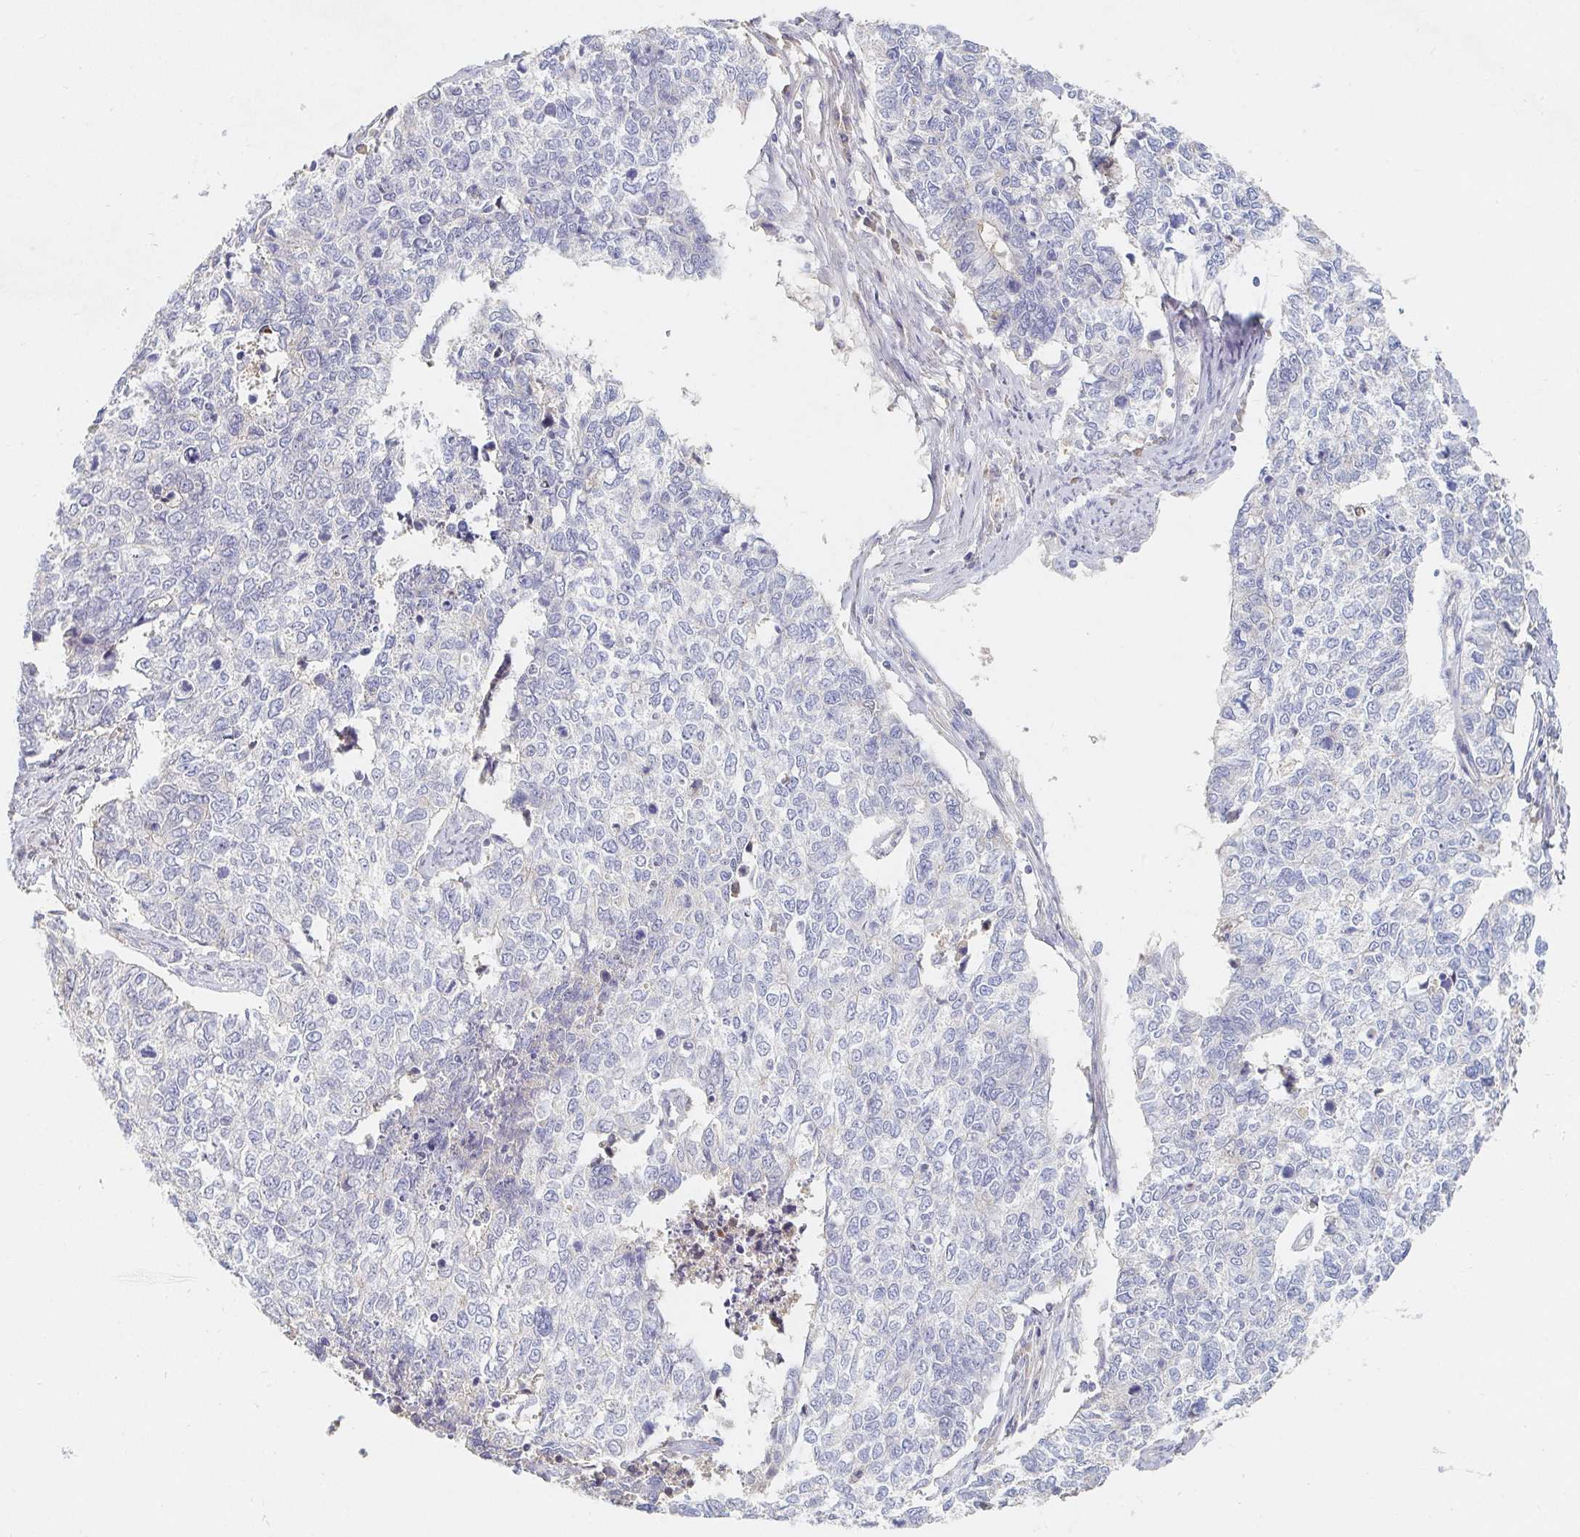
{"staining": {"intensity": "negative", "quantity": "none", "location": "none"}, "tissue": "cervical cancer", "cell_type": "Tumor cells", "image_type": "cancer", "snomed": [{"axis": "morphology", "description": "Adenocarcinoma, NOS"}, {"axis": "topography", "description": "Cervix"}], "caption": "High power microscopy photomicrograph of an IHC image of cervical adenocarcinoma, revealing no significant positivity in tumor cells.", "gene": "NME9", "patient": {"sex": "female", "age": 63}}